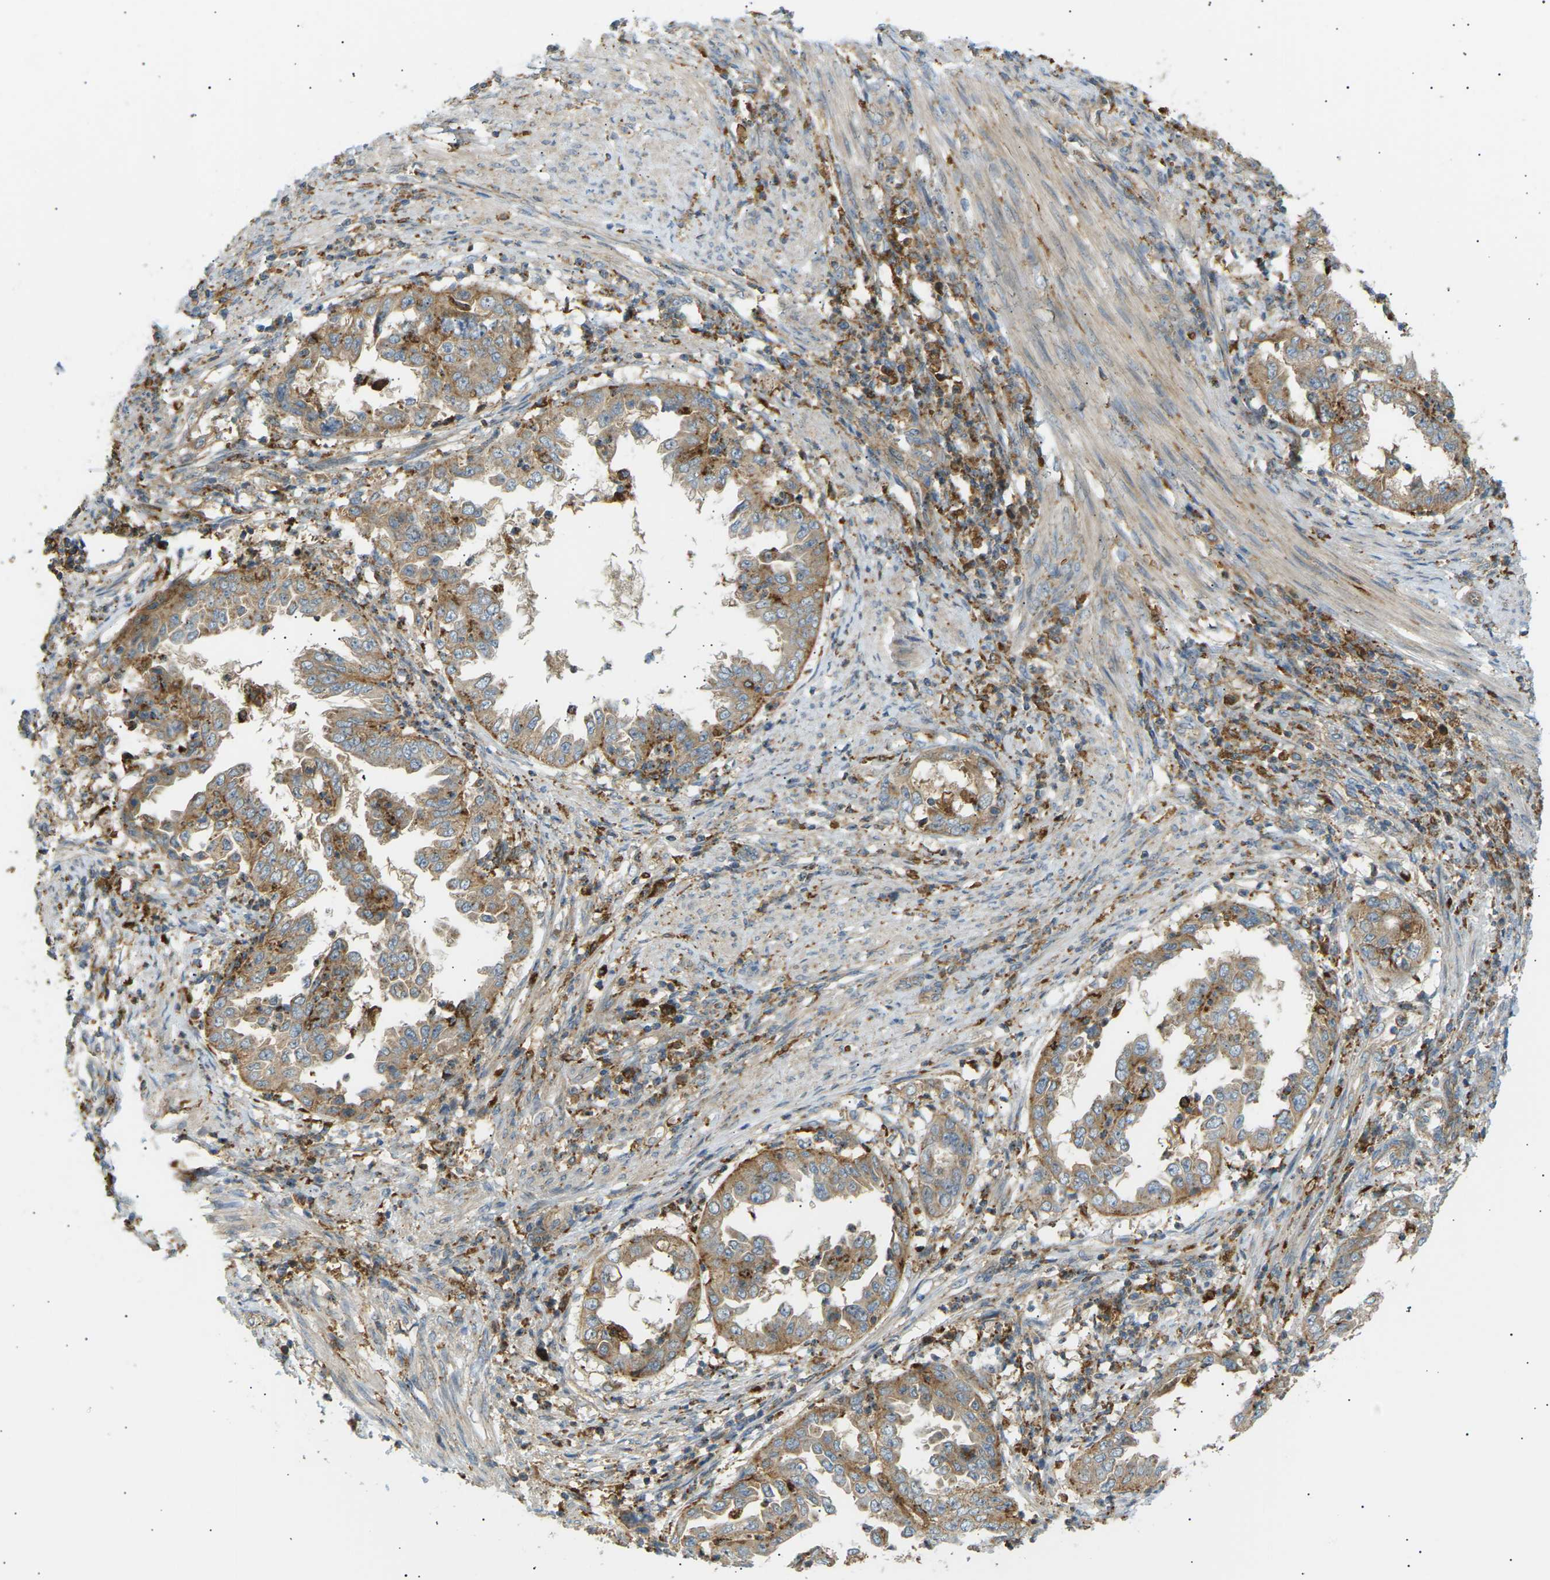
{"staining": {"intensity": "moderate", "quantity": ">75%", "location": "cytoplasmic/membranous"}, "tissue": "endometrial cancer", "cell_type": "Tumor cells", "image_type": "cancer", "snomed": [{"axis": "morphology", "description": "Adenocarcinoma, NOS"}, {"axis": "topography", "description": "Endometrium"}], "caption": "A photomicrograph of endometrial cancer (adenocarcinoma) stained for a protein demonstrates moderate cytoplasmic/membranous brown staining in tumor cells. Nuclei are stained in blue.", "gene": "CDK17", "patient": {"sex": "female", "age": 85}}